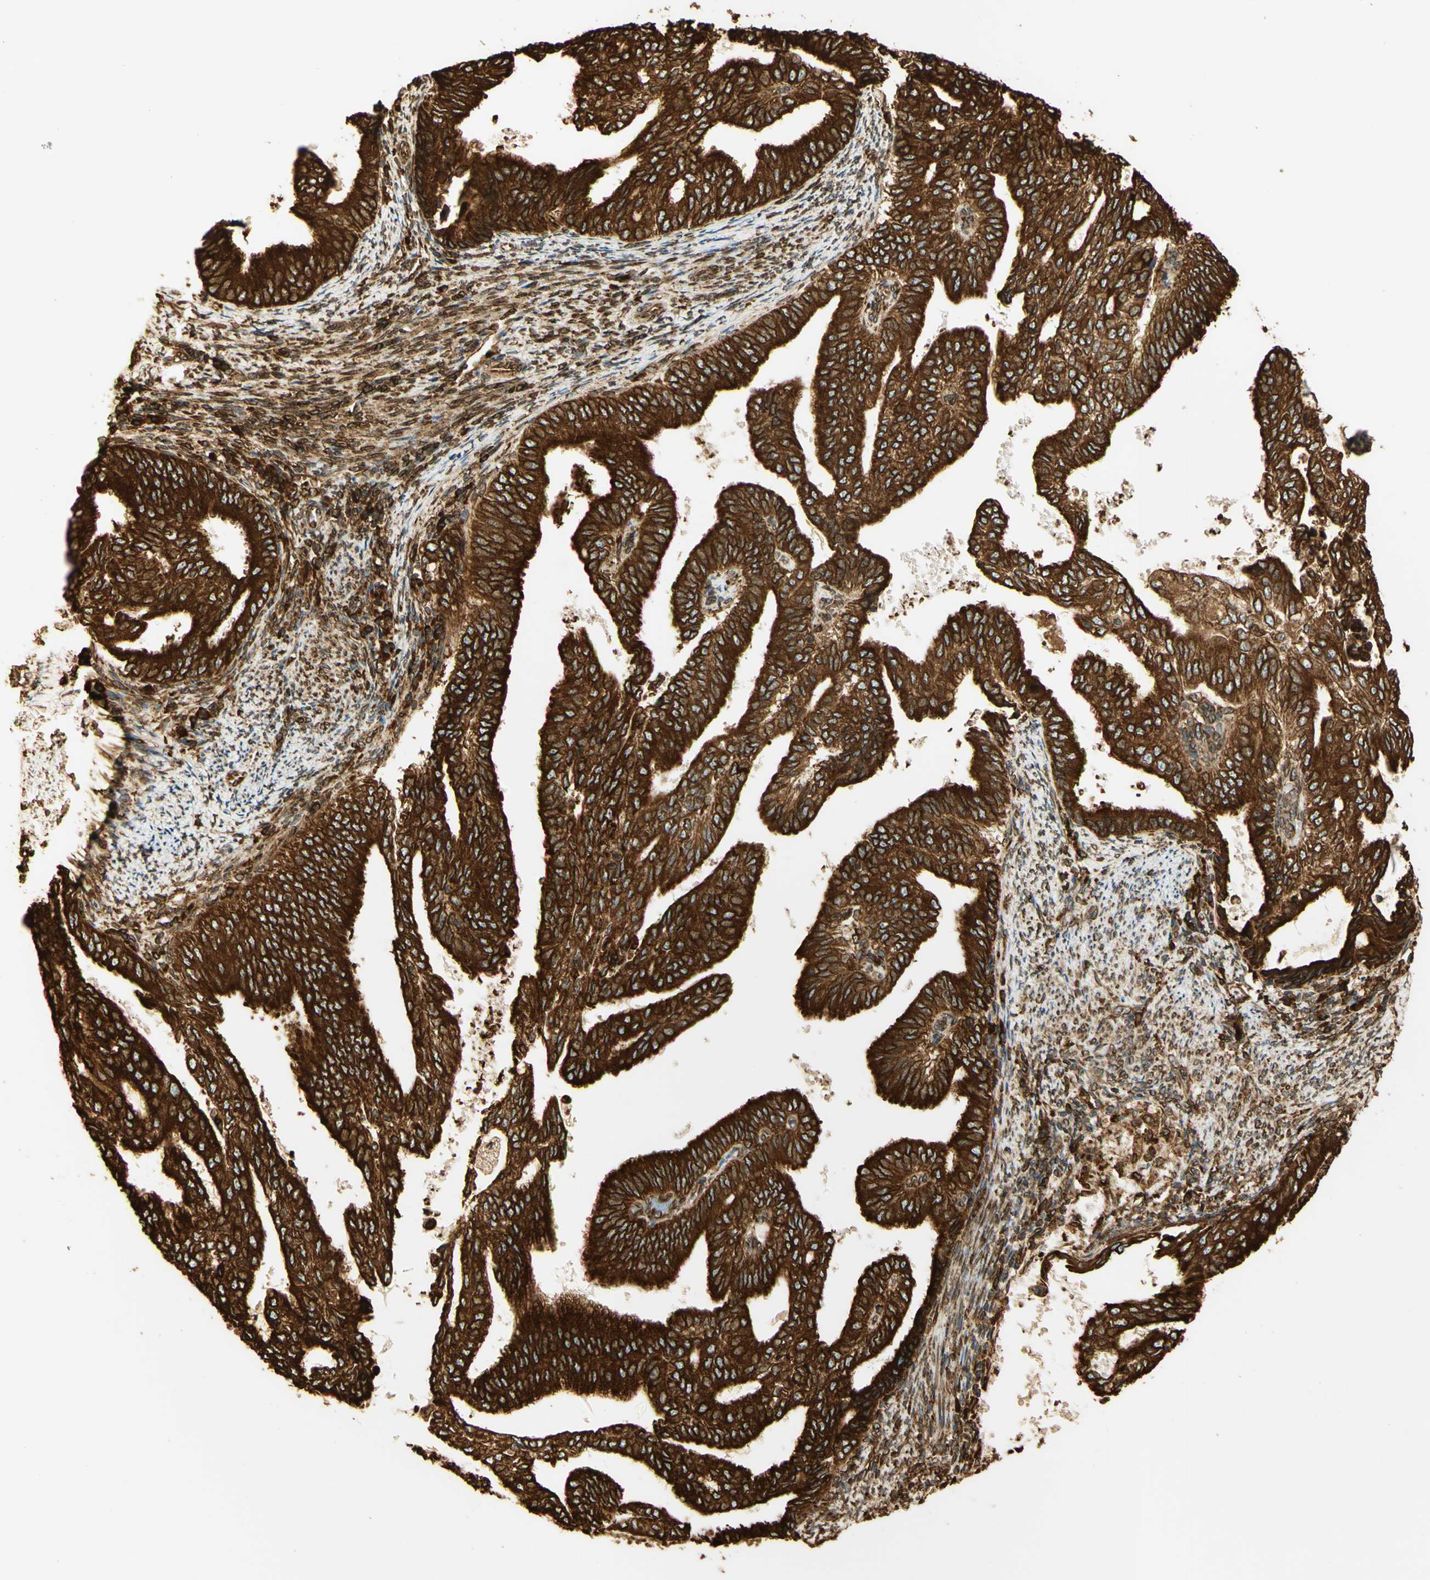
{"staining": {"intensity": "strong", "quantity": ">75%", "location": "cytoplasmic/membranous"}, "tissue": "endometrial cancer", "cell_type": "Tumor cells", "image_type": "cancer", "snomed": [{"axis": "morphology", "description": "Adenocarcinoma, NOS"}, {"axis": "topography", "description": "Endometrium"}], "caption": "Brown immunohistochemical staining in human endometrial cancer exhibits strong cytoplasmic/membranous expression in about >75% of tumor cells.", "gene": "CANX", "patient": {"sex": "female", "age": 58}}